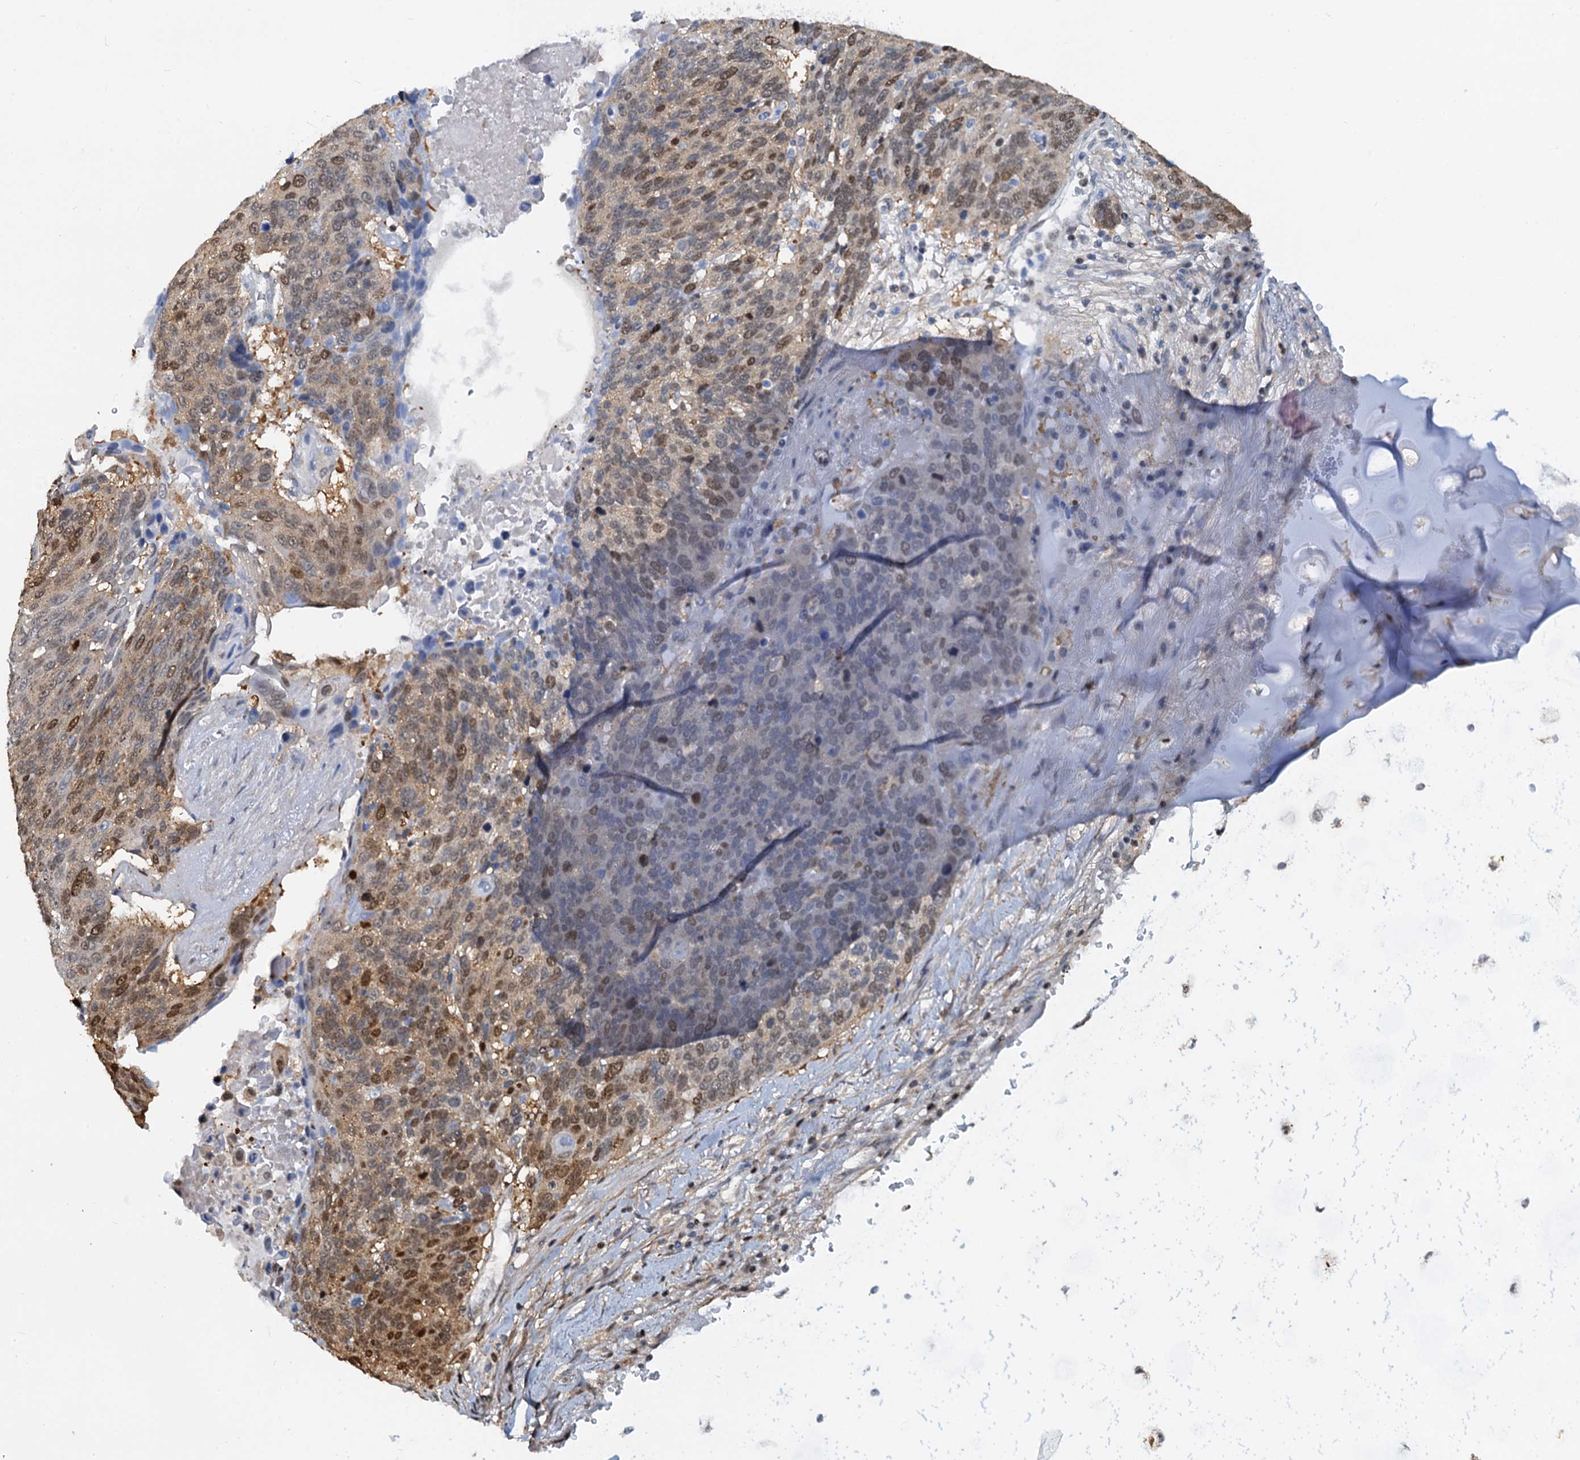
{"staining": {"intensity": "moderate", "quantity": "<25%", "location": "nuclear"}, "tissue": "lung cancer", "cell_type": "Tumor cells", "image_type": "cancer", "snomed": [{"axis": "morphology", "description": "Squamous cell carcinoma, NOS"}, {"axis": "topography", "description": "Lung"}], "caption": "Immunohistochemistry (IHC) micrograph of neoplastic tissue: squamous cell carcinoma (lung) stained using immunohistochemistry exhibits low levels of moderate protein expression localized specifically in the nuclear of tumor cells, appearing as a nuclear brown color.", "gene": "PTGES3", "patient": {"sex": "male", "age": 66}}